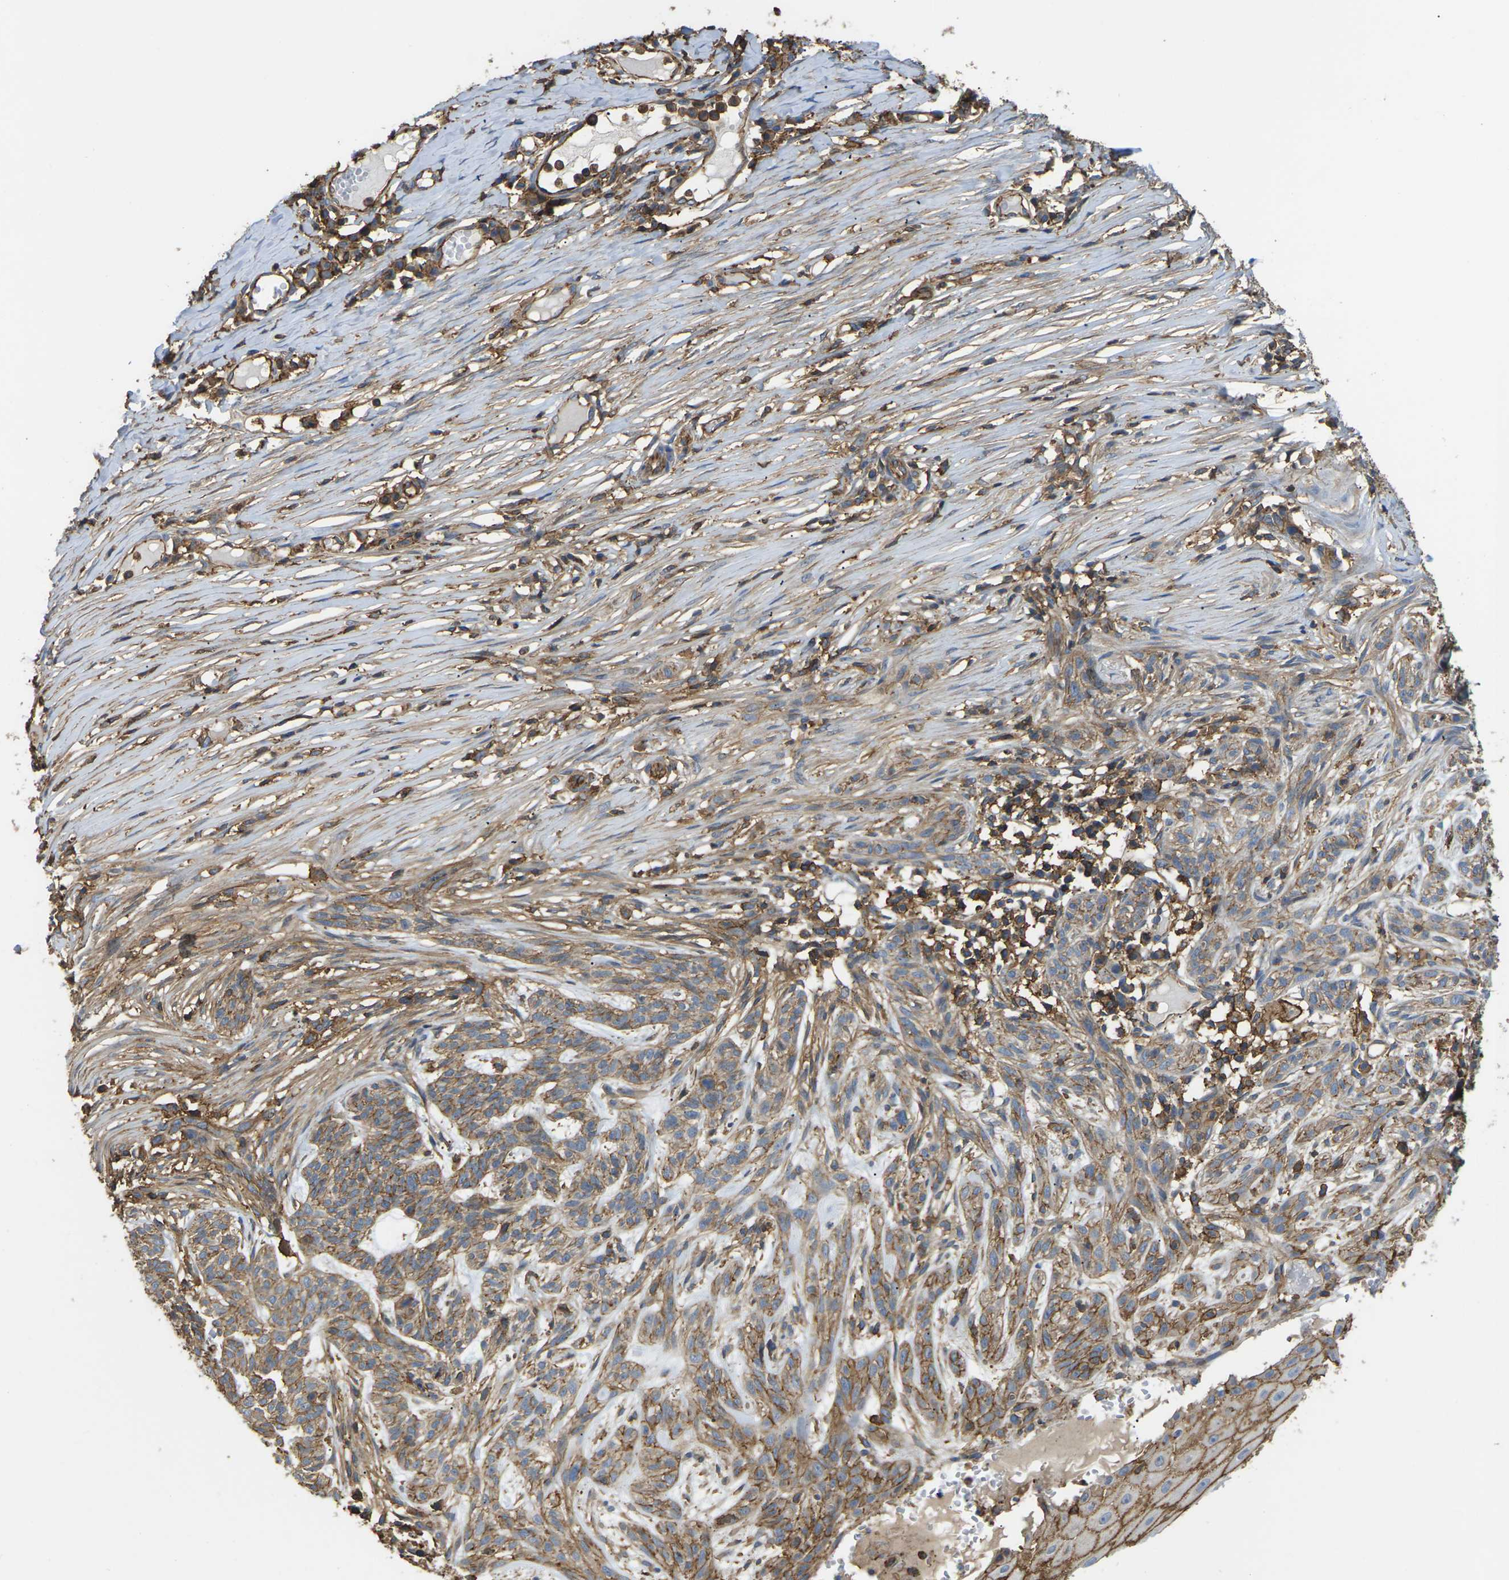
{"staining": {"intensity": "moderate", "quantity": "25%-75%", "location": "cytoplasmic/membranous"}, "tissue": "skin cancer", "cell_type": "Tumor cells", "image_type": "cancer", "snomed": [{"axis": "morphology", "description": "Basal cell carcinoma"}, {"axis": "topography", "description": "Skin"}], "caption": "Skin cancer stained for a protein (brown) shows moderate cytoplasmic/membranous positive expression in approximately 25%-75% of tumor cells.", "gene": "IQGAP1", "patient": {"sex": "female", "age": 59}}